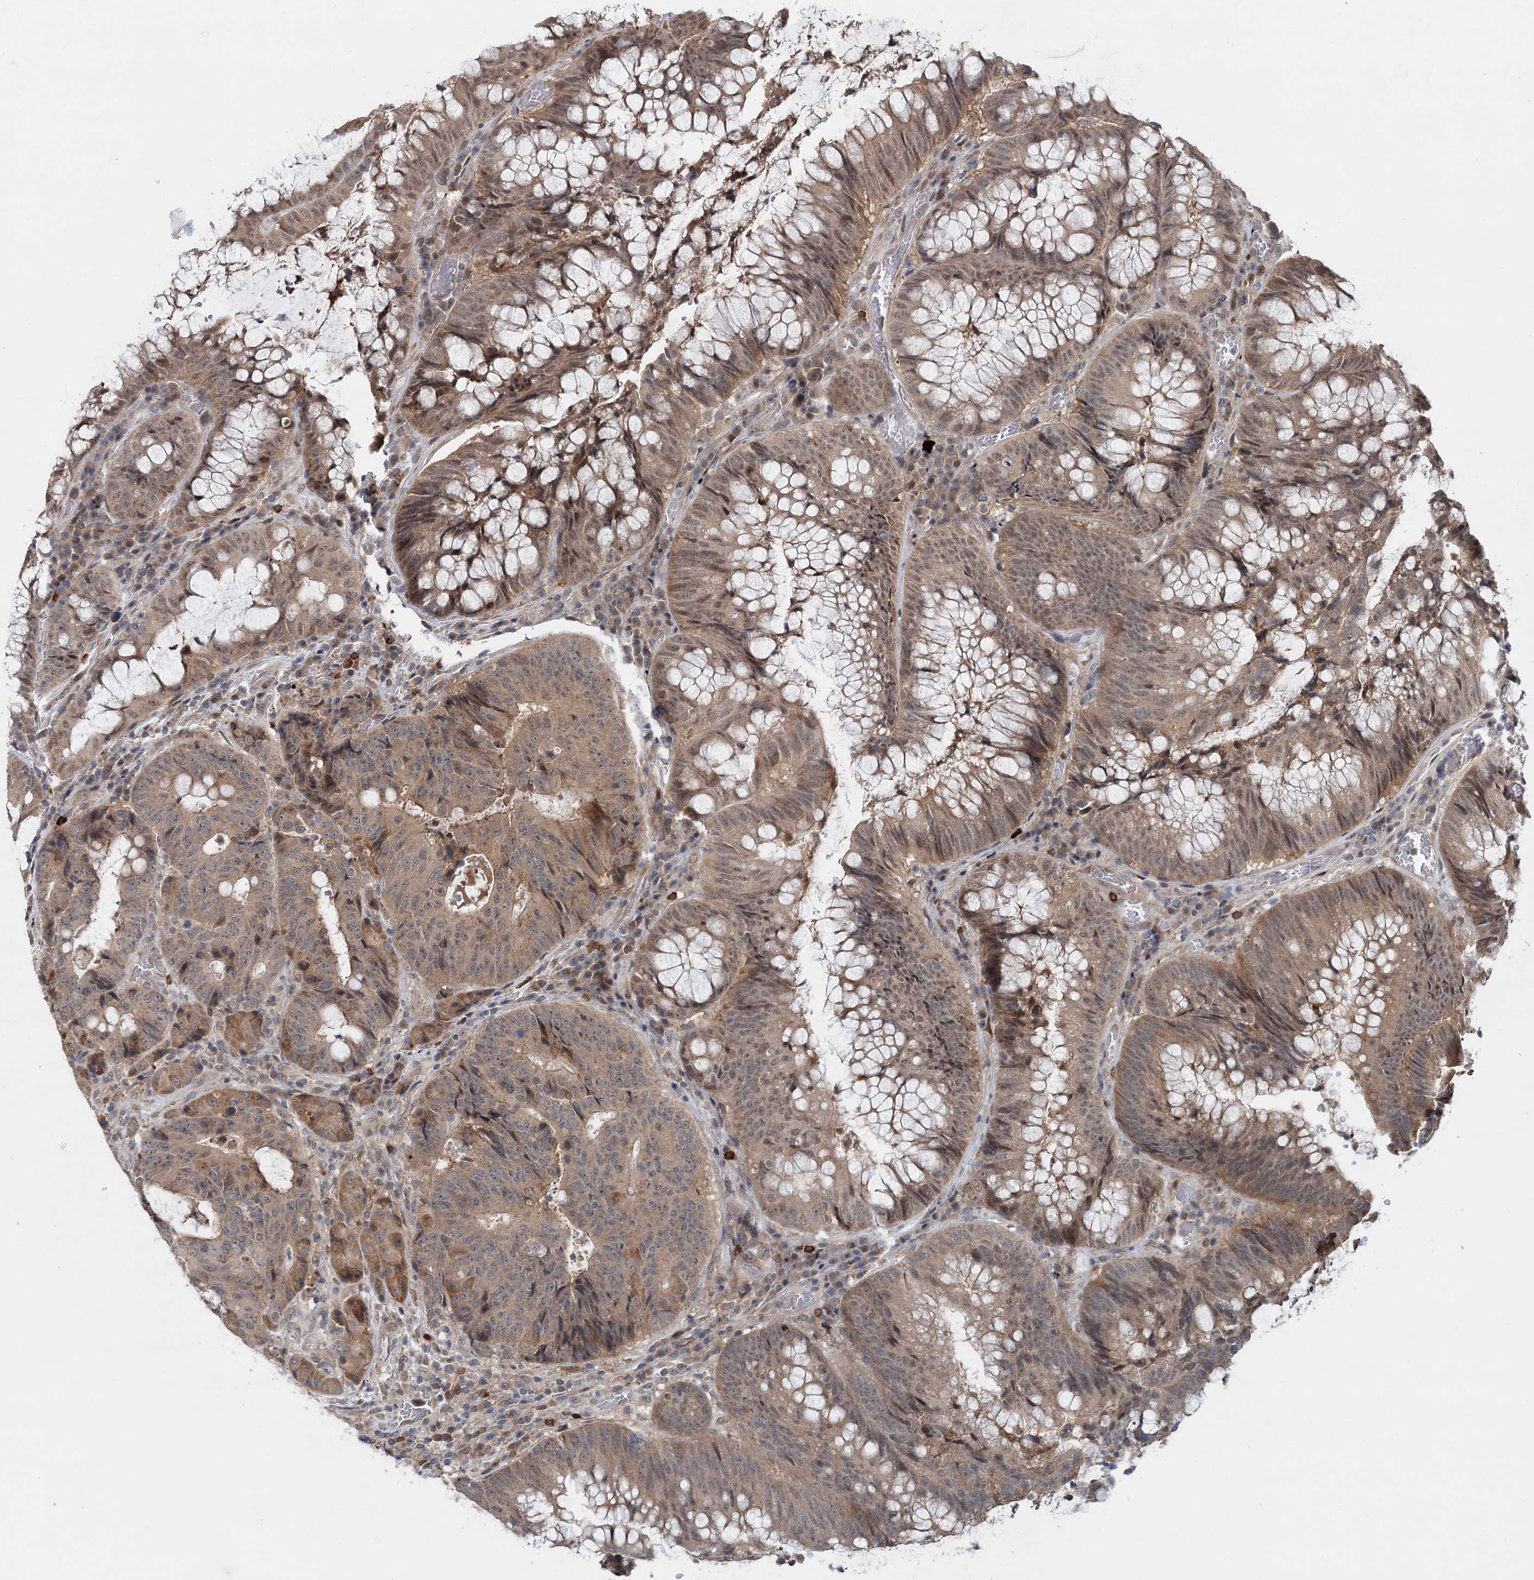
{"staining": {"intensity": "moderate", "quantity": "25%-75%", "location": "cytoplasmic/membranous,nuclear"}, "tissue": "colorectal cancer", "cell_type": "Tumor cells", "image_type": "cancer", "snomed": [{"axis": "morphology", "description": "Adenocarcinoma, NOS"}, {"axis": "topography", "description": "Rectum"}], "caption": "Protein expression analysis of colorectal cancer shows moderate cytoplasmic/membranous and nuclear expression in about 25%-75% of tumor cells.", "gene": "AP3B1", "patient": {"sex": "male", "age": 69}}